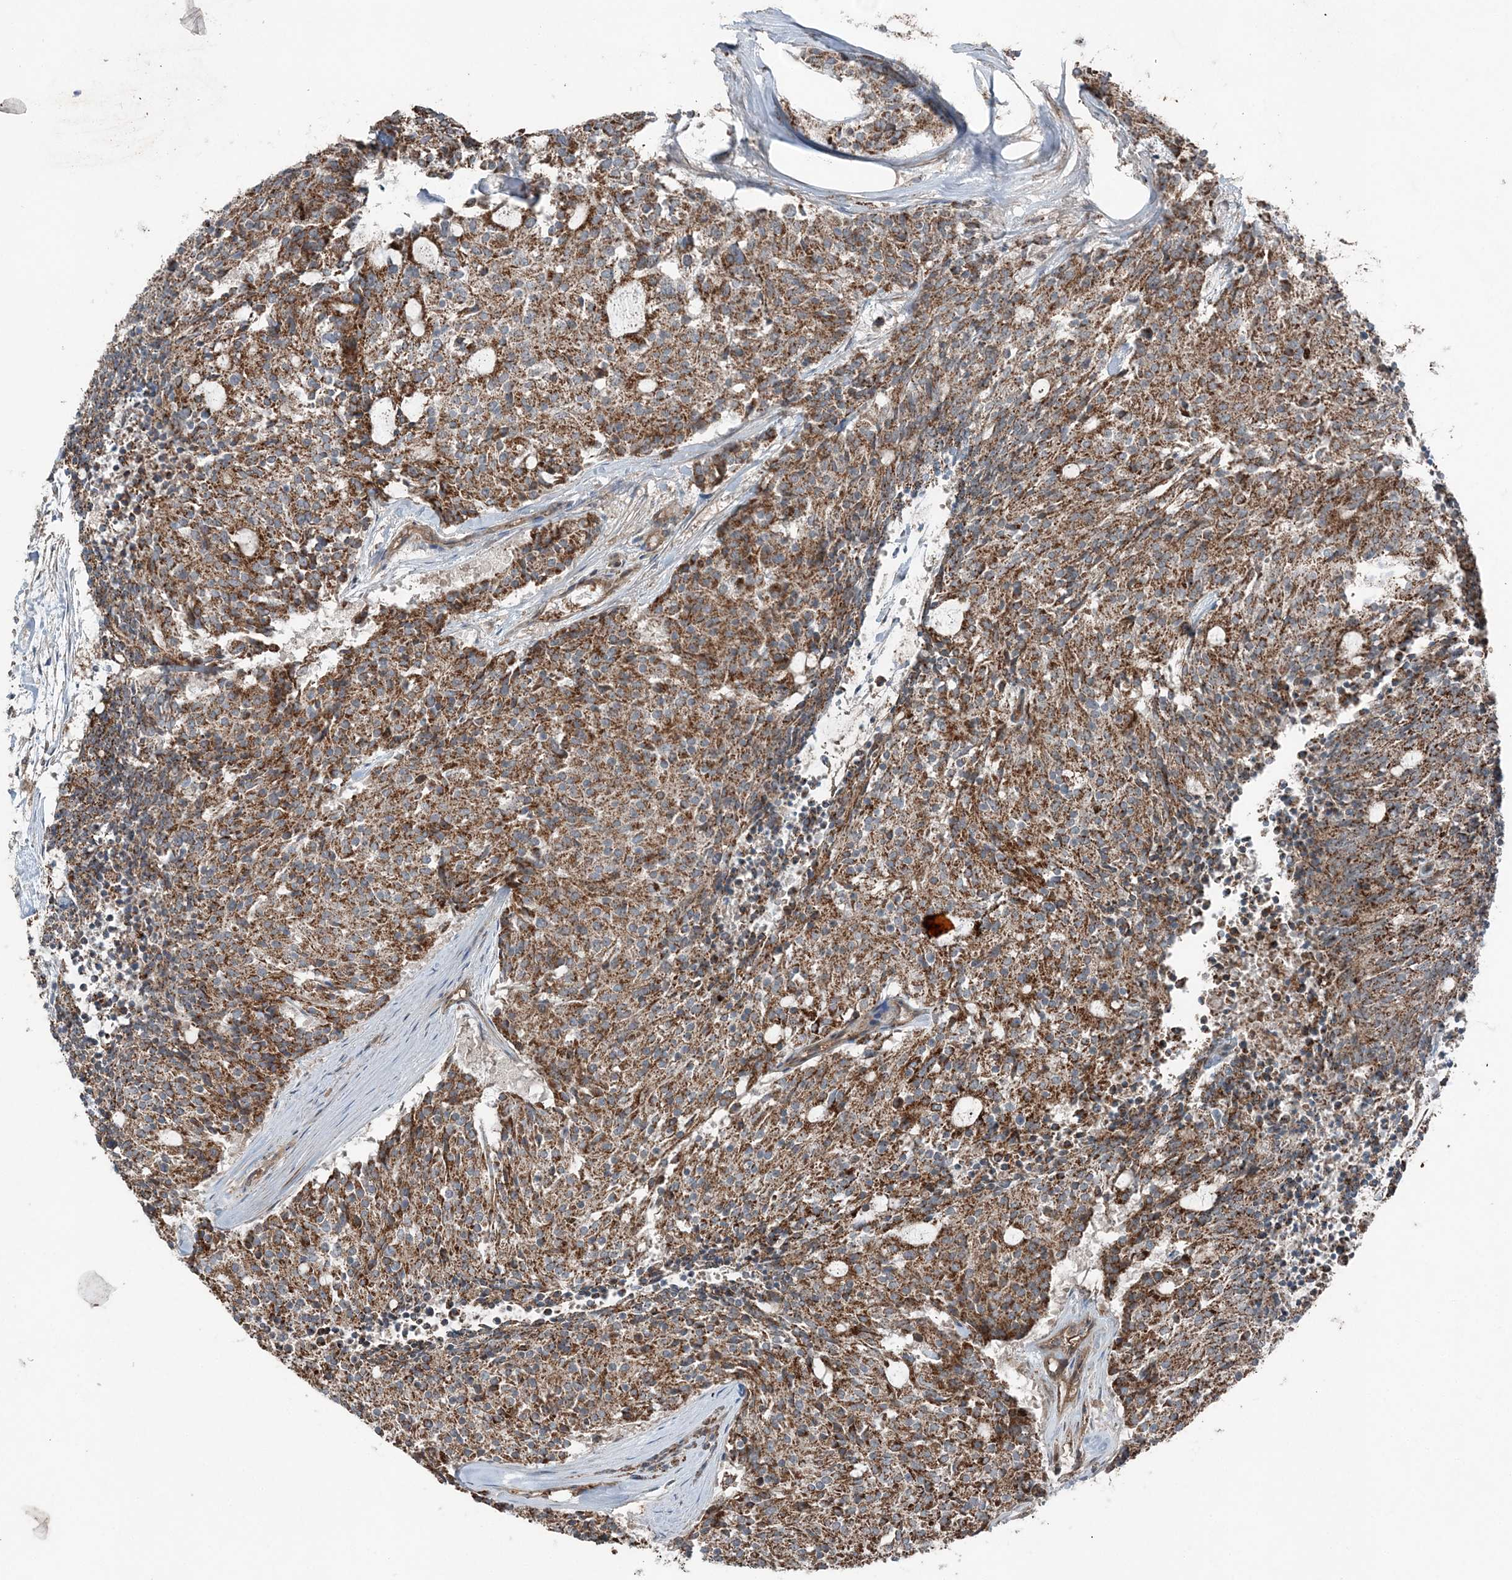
{"staining": {"intensity": "moderate", "quantity": ">75%", "location": "cytoplasmic/membranous"}, "tissue": "carcinoid", "cell_type": "Tumor cells", "image_type": "cancer", "snomed": [{"axis": "morphology", "description": "Carcinoid, malignant, NOS"}, {"axis": "topography", "description": "Pancreas"}], "caption": "Tumor cells show medium levels of moderate cytoplasmic/membranous positivity in approximately >75% of cells in human malignant carcinoid.", "gene": "KY", "patient": {"sex": "female", "age": 54}}